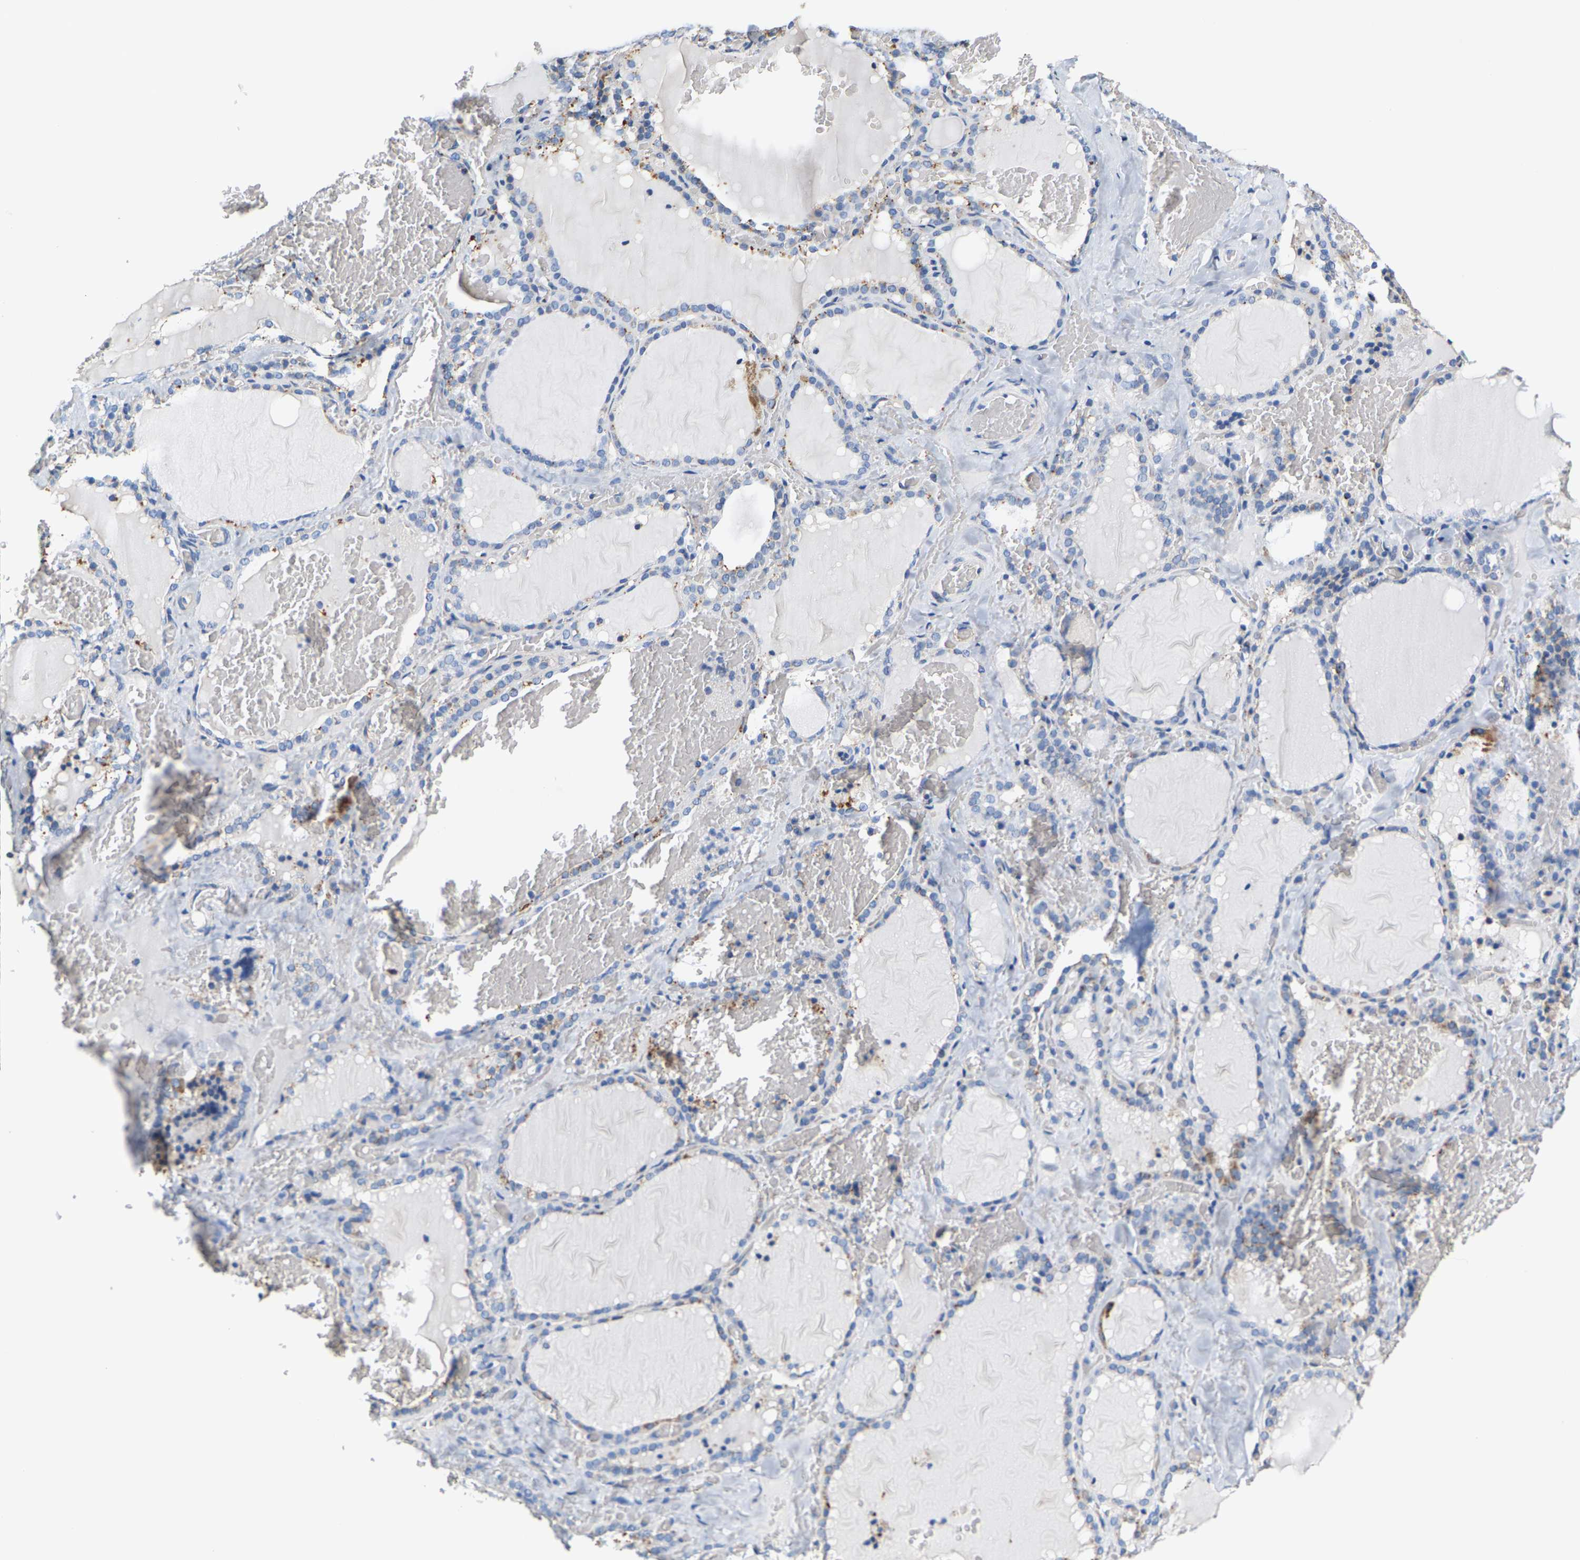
{"staining": {"intensity": "moderate", "quantity": "<25%", "location": "cytoplasmic/membranous"}, "tissue": "thyroid gland", "cell_type": "Glandular cells", "image_type": "normal", "snomed": [{"axis": "morphology", "description": "Normal tissue, NOS"}, {"axis": "topography", "description": "Thyroid gland"}], "caption": "Immunohistochemical staining of normal human thyroid gland demonstrates moderate cytoplasmic/membranous protein positivity in about <25% of glandular cells. (brown staining indicates protein expression, while blue staining denotes nuclei).", "gene": "SHMT2", "patient": {"sex": "female", "age": 22}}